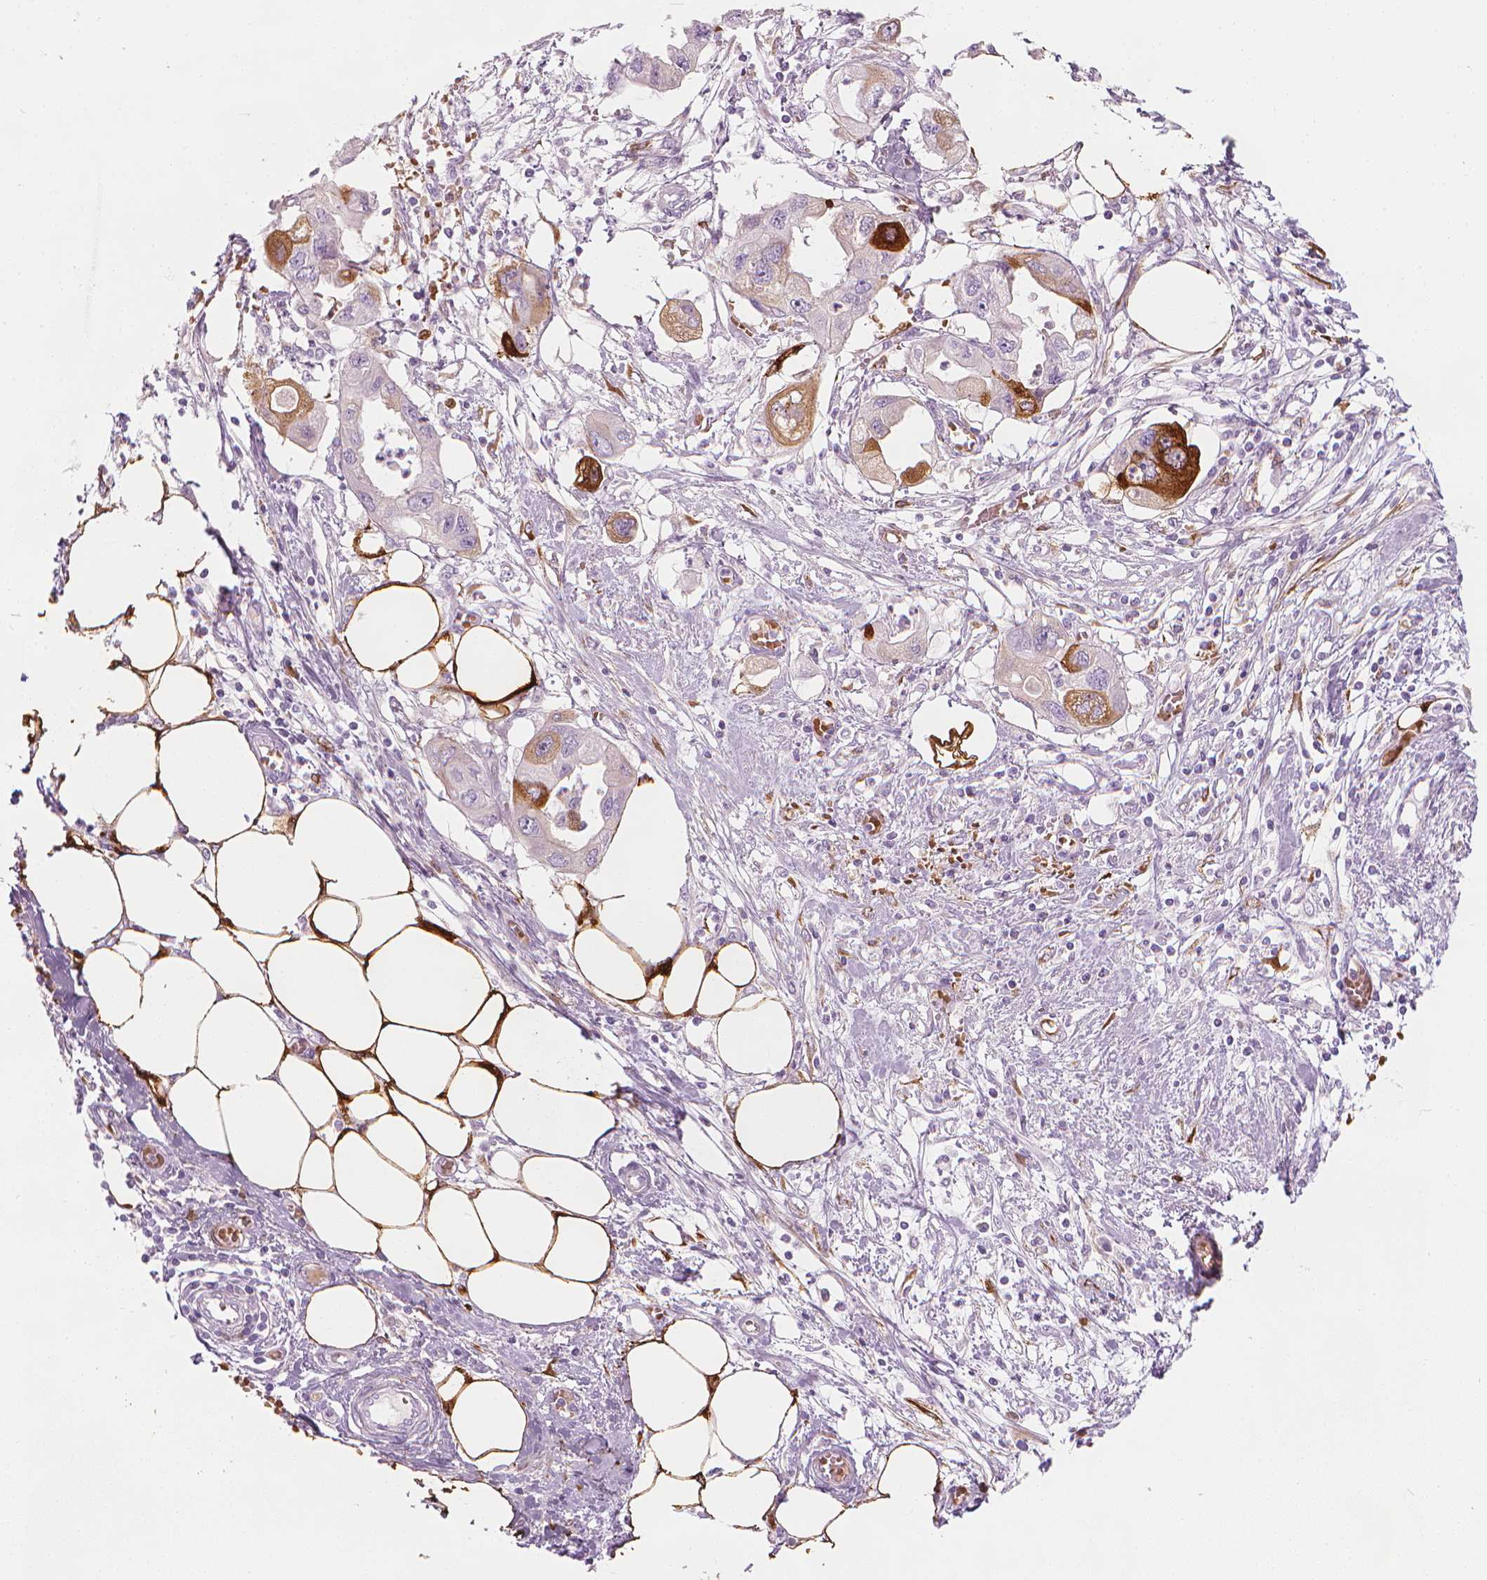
{"staining": {"intensity": "negative", "quantity": "none", "location": "none"}, "tissue": "endometrial cancer", "cell_type": "Tumor cells", "image_type": "cancer", "snomed": [{"axis": "morphology", "description": "Adenocarcinoma, NOS"}, {"axis": "morphology", "description": "Adenocarcinoma, metastatic, NOS"}, {"axis": "topography", "description": "Adipose tissue"}, {"axis": "topography", "description": "Endometrium"}], "caption": "The image reveals no staining of tumor cells in endometrial cancer. (Immunohistochemistry (ihc), brightfield microscopy, high magnification).", "gene": "CES1", "patient": {"sex": "female", "age": 67}}